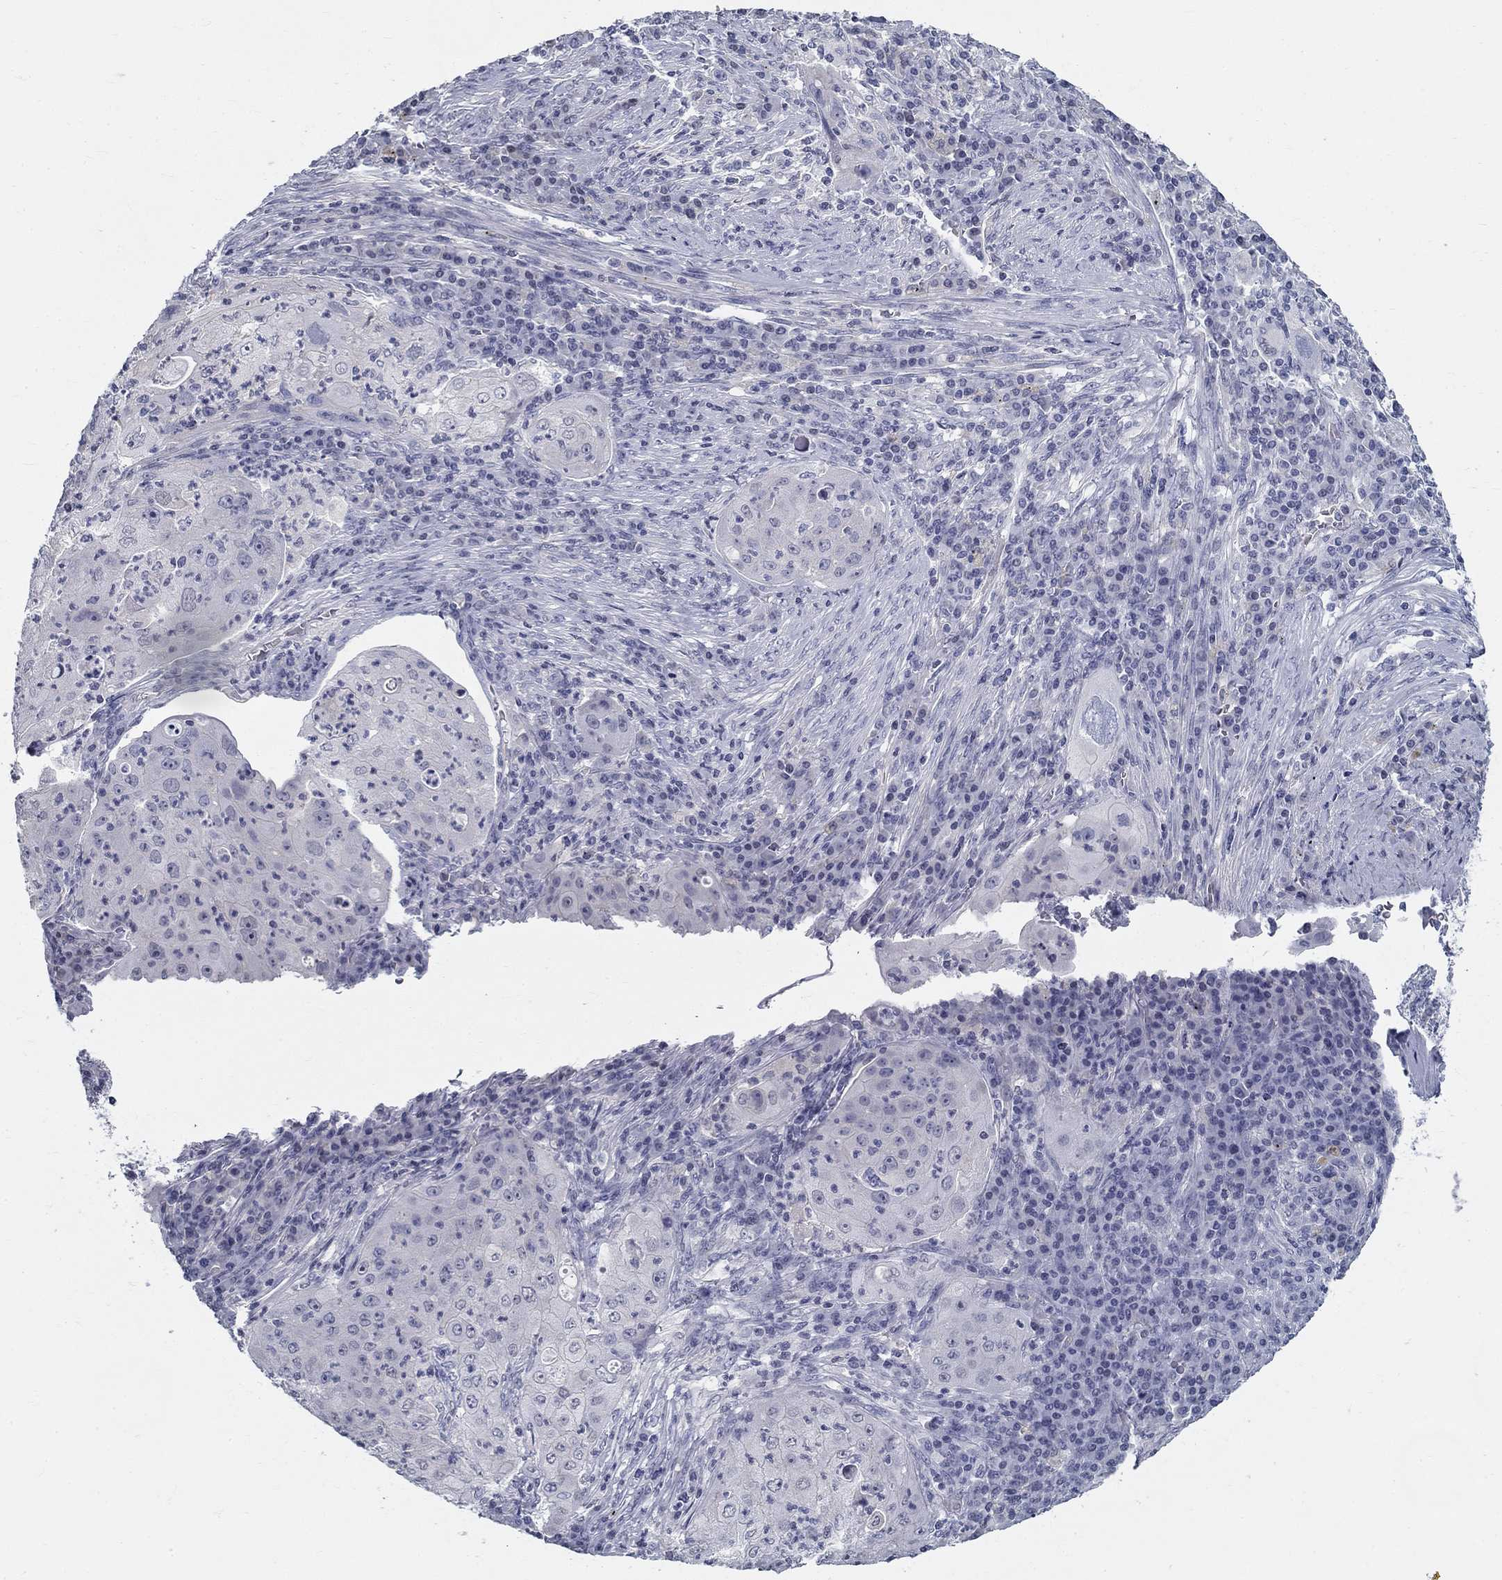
{"staining": {"intensity": "negative", "quantity": "none", "location": "none"}, "tissue": "lung cancer", "cell_type": "Tumor cells", "image_type": "cancer", "snomed": [{"axis": "morphology", "description": "Squamous cell carcinoma, NOS"}, {"axis": "topography", "description": "Lung"}], "caption": "A histopathology image of human lung squamous cell carcinoma is negative for staining in tumor cells.", "gene": "GUCA1A", "patient": {"sex": "female", "age": 59}}